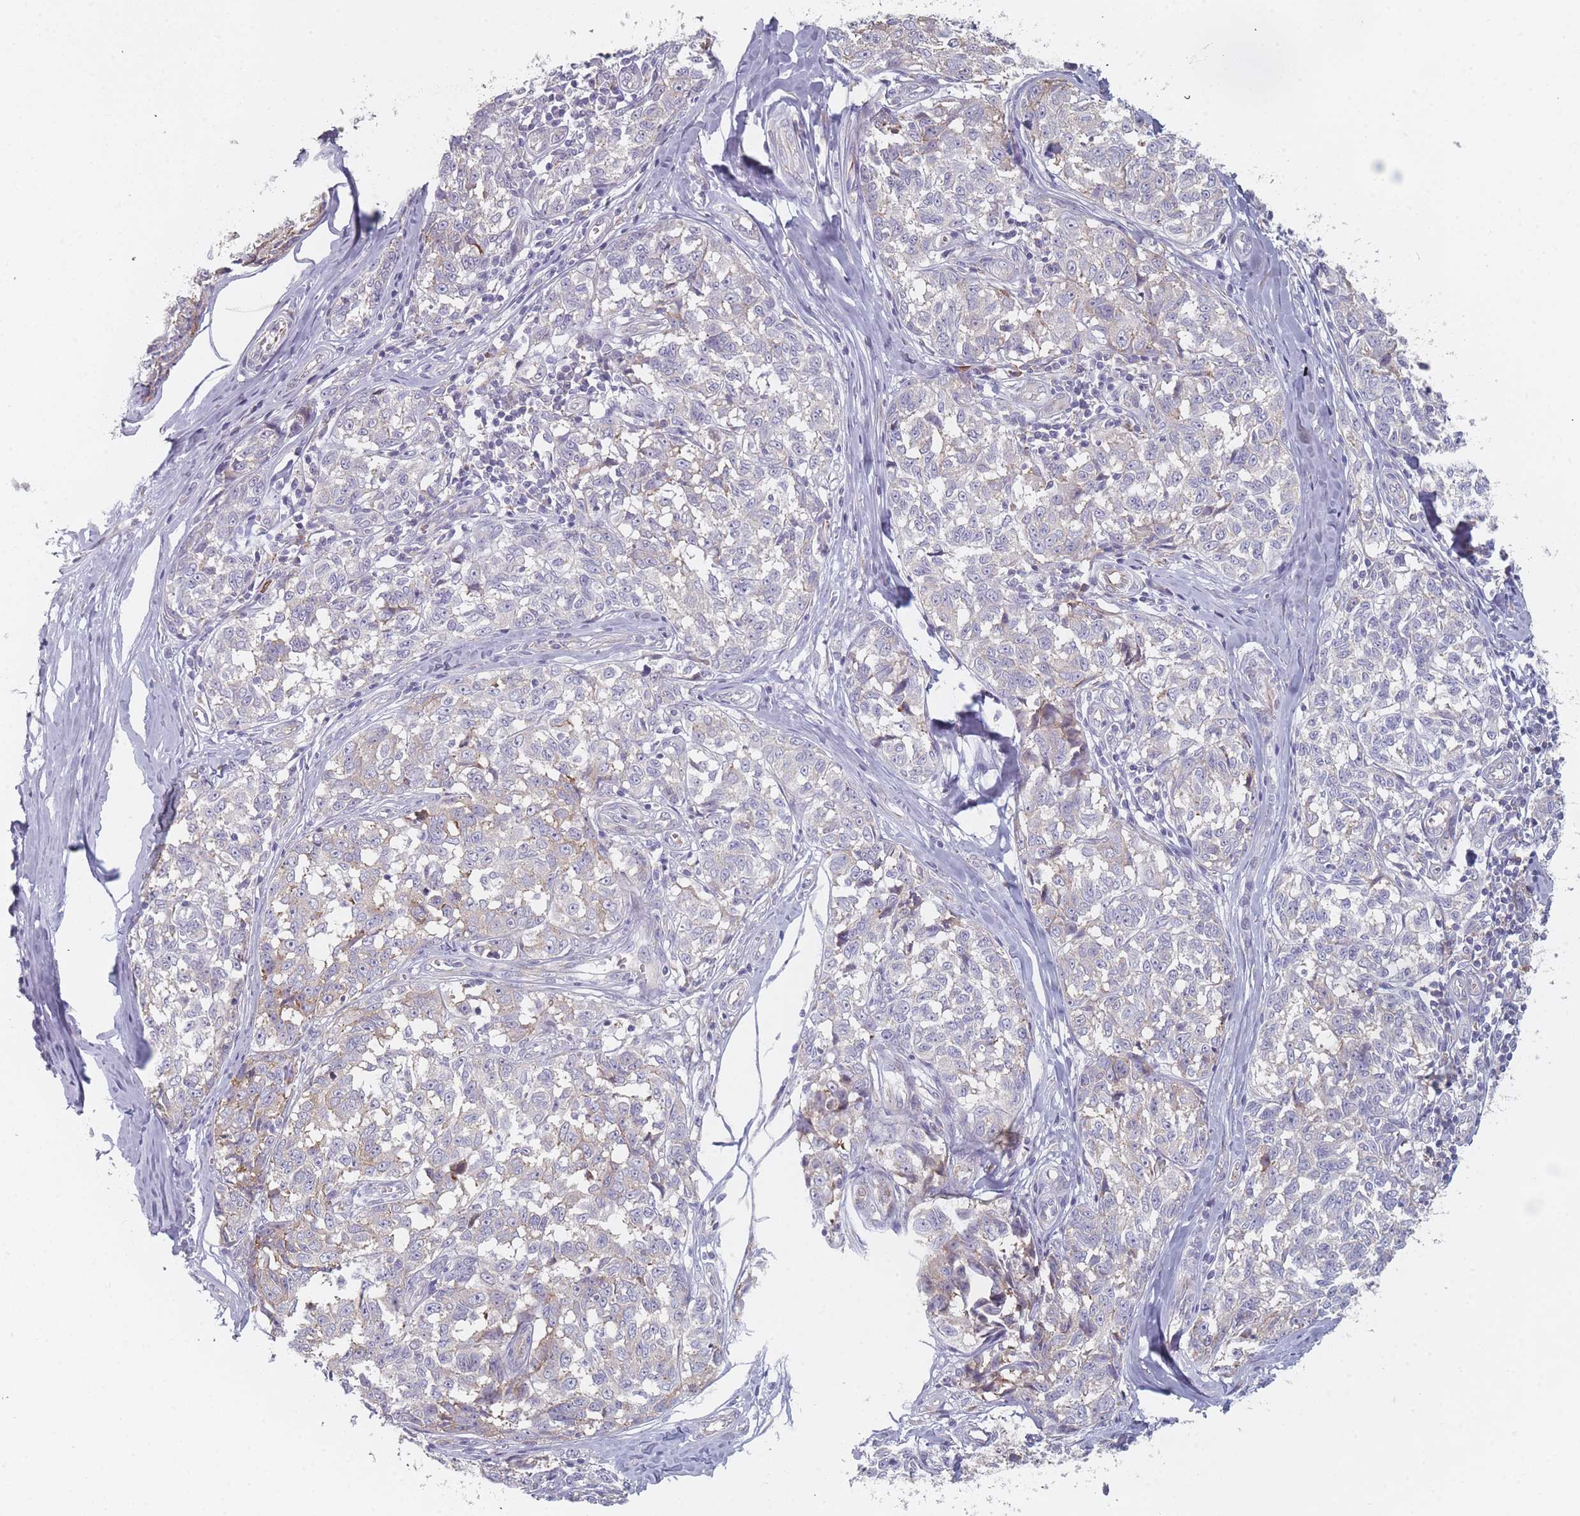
{"staining": {"intensity": "negative", "quantity": "none", "location": "none"}, "tissue": "melanoma", "cell_type": "Tumor cells", "image_type": "cancer", "snomed": [{"axis": "morphology", "description": "Normal tissue, NOS"}, {"axis": "morphology", "description": "Malignant melanoma, NOS"}, {"axis": "topography", "description": "Skin"}], "caption": "A micrograph of malignant melanoma stained for a protein exhibits no brown staining in tumor cells. (Immunohistochemistry (ihc), brightfield microscopy, high magnification).", "gene": "CACNG5", "patient": {"sex": "female", "age": 64}}